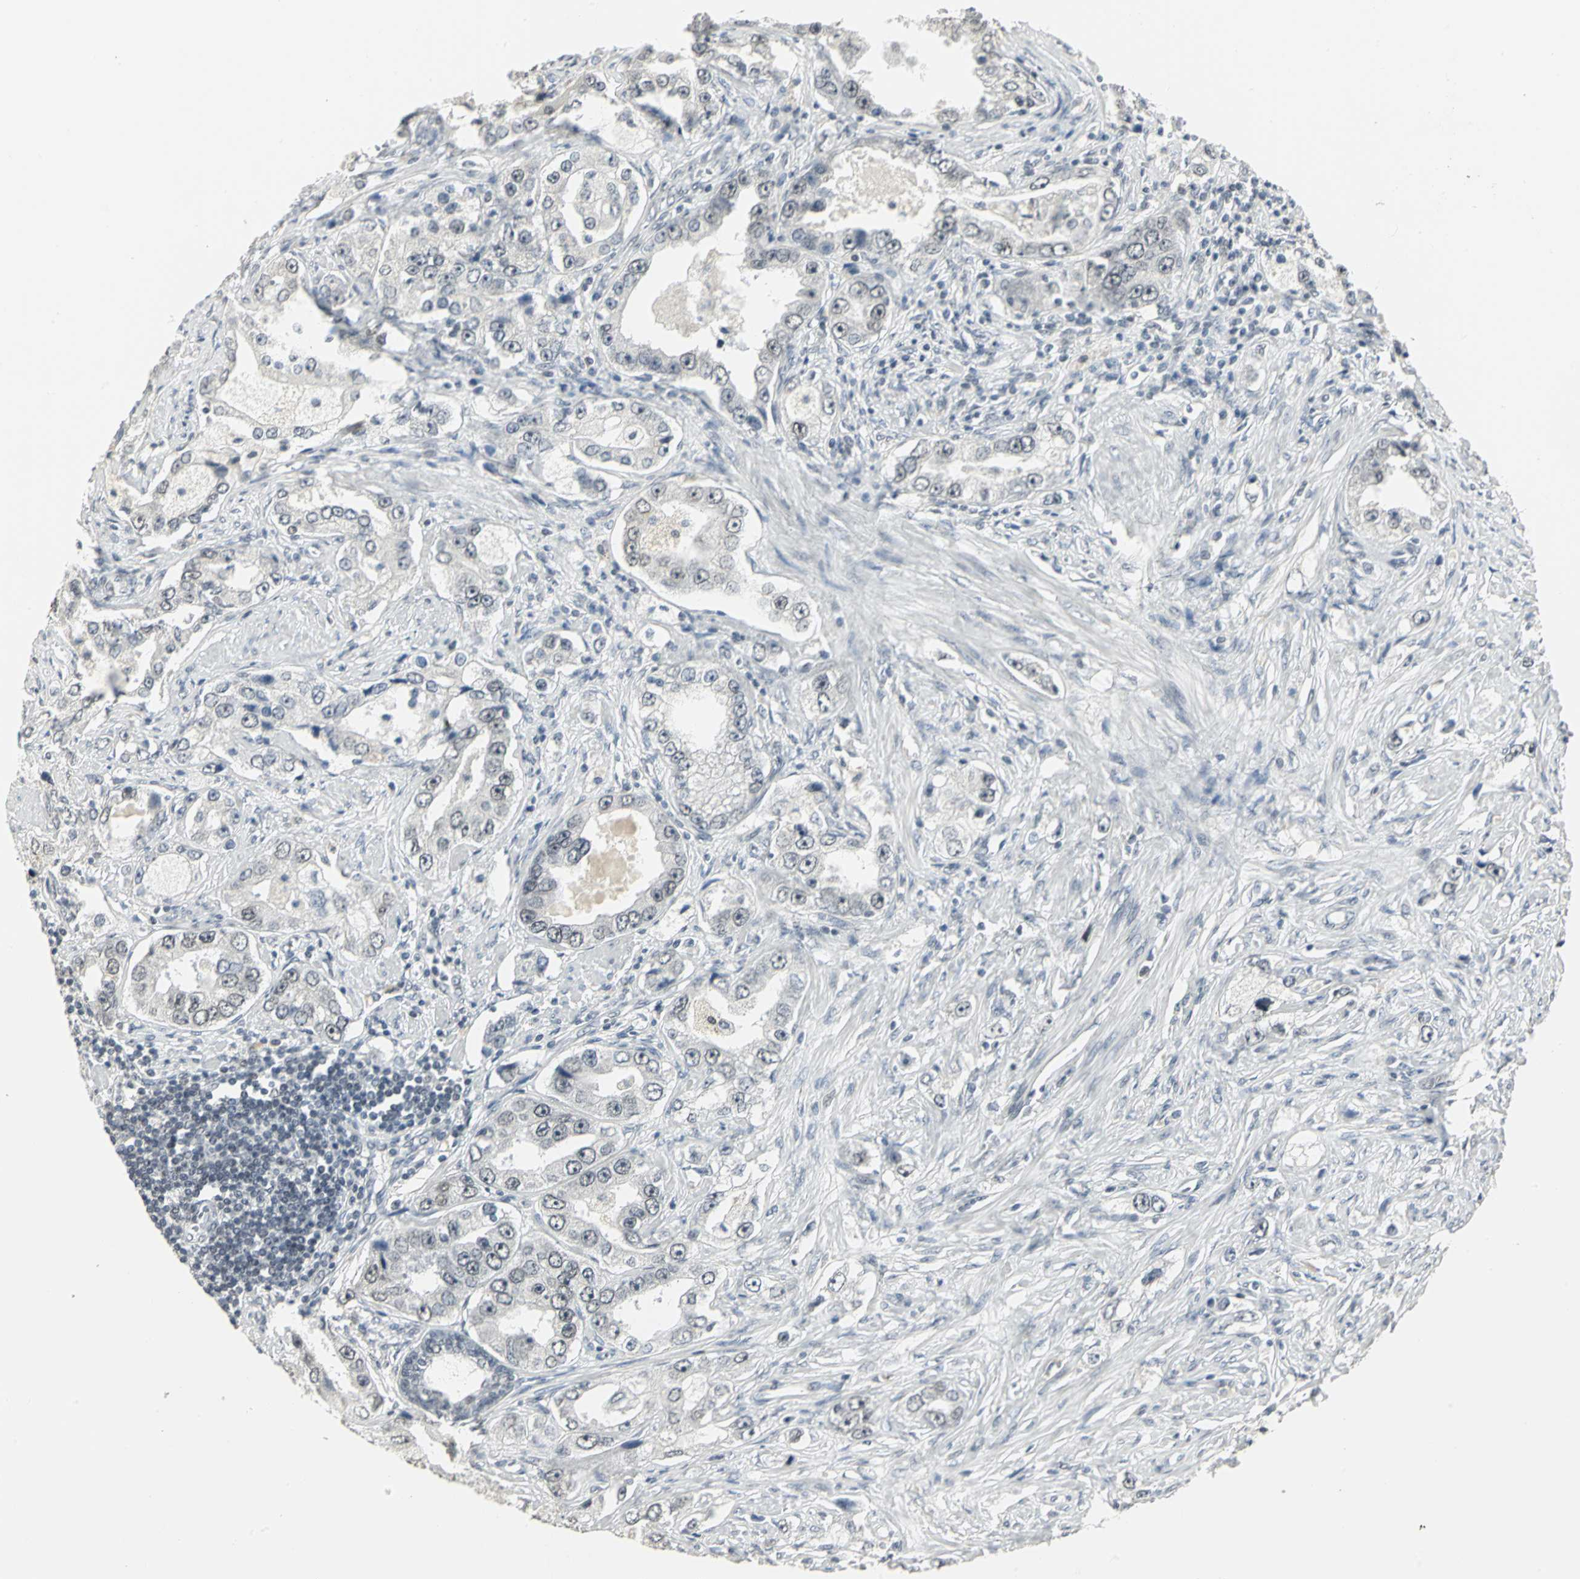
{"staining": {"intensity": "weak", "quantity": "<25%", "location": "nuclear"}, "tissue": "prostate cancer", "cell_type": "Tumor cells", "image_type": "cancer", "snomed": [{"axis": "morphology", "description": "Adenocarcinoma, High grade"}, {"axis": "topography", "description": "Prostate"}], "caption": "The image shows no significant positivity in tumor cells of prostate cancer.", "gene": "CBX3", "patient": {"sex": "male", "age": 63}}